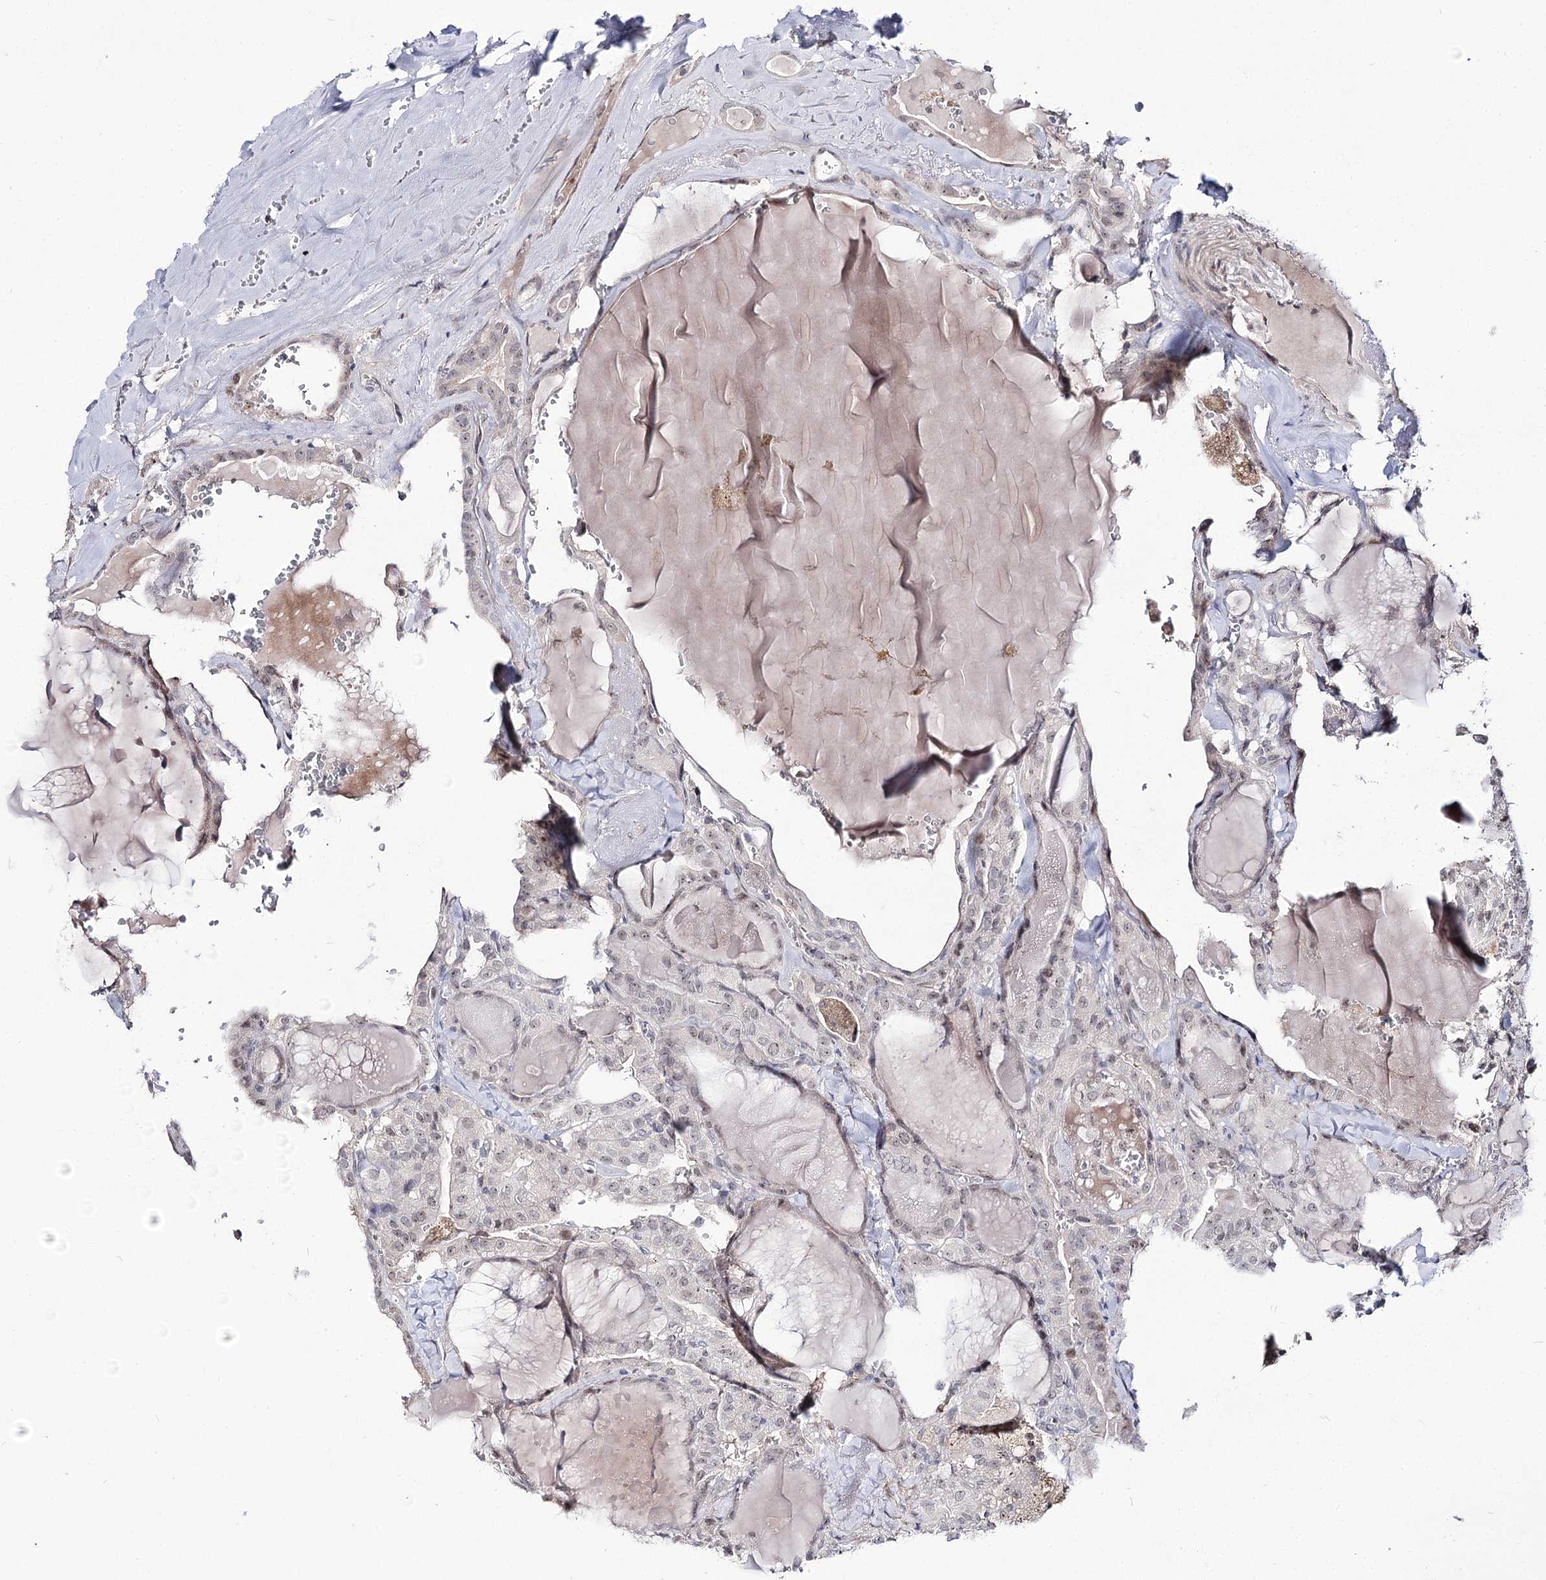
{"staining": {"intensity": "weak", "quantity": "<25%", "location": "nuclear"}, "tissue": "thyroid cancer", "cell_type": "Tumor cells", "image_type": "cancer", "snomed": [{"axis": "morphology", "description": "Papillary adenocarcinoma, NOS"}, {"axis": "topography", "description": "Thyroid gland"}], "caption": "Immunohistochemistry micrograph of neoplastic tissue: thyroid papillary adenocarcinoma stained with DAB (3,3'-diaminobenzidine) displays no significant protein staining in tumor cells.", "gene": "RRP9", "patient": {"sex": "male", "age": 52}}